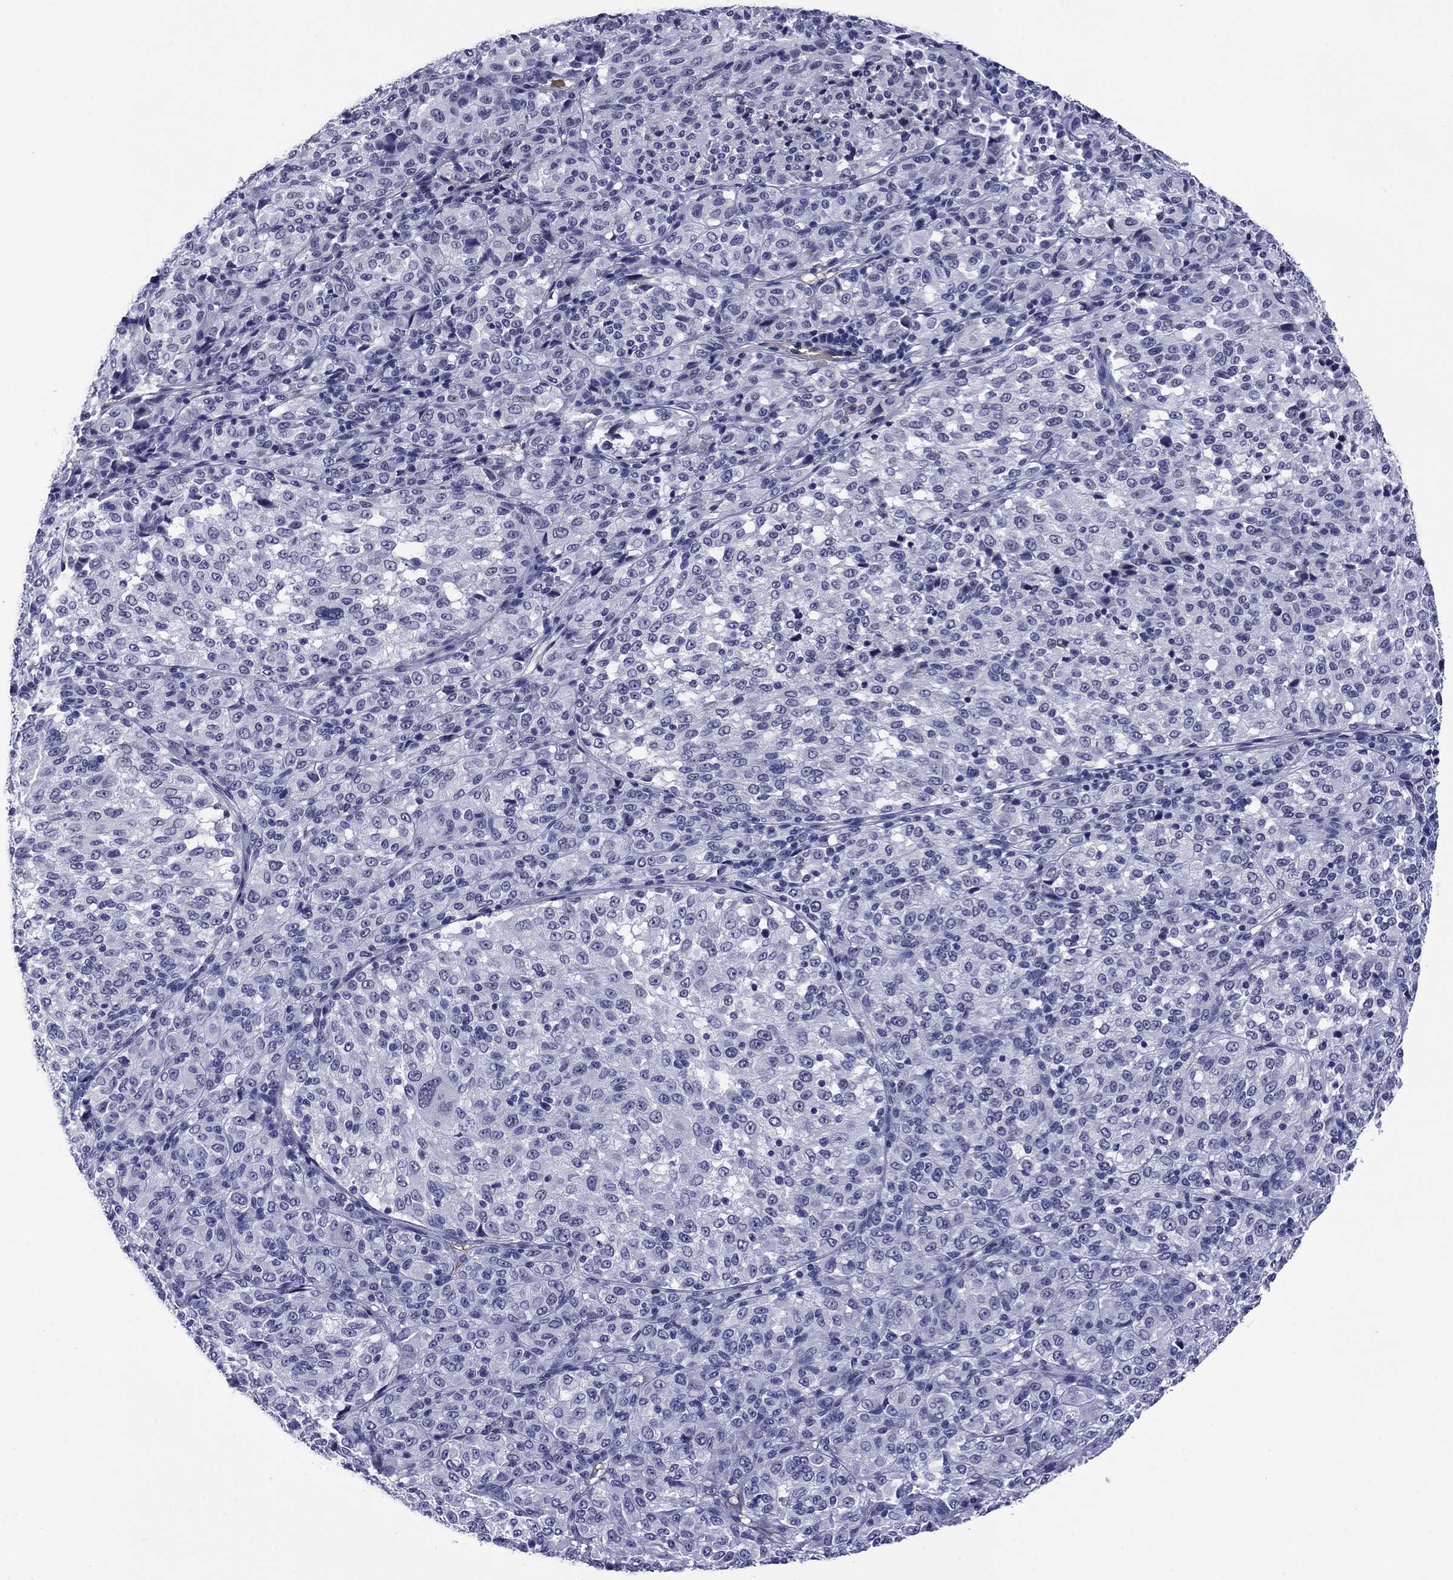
{"staining": {"intensity": "negative", "quantity": "none", "location": "none"}, "tissue": "melanoma", "cell_type": "Tumor cells", "image_type": "cancer", "snomed": [{"axis": "morphology", "description": "Malignant melanoma, Metastatic site"}, {"axis": "topography", "description": "Brain"}], "caption": "Immunohistochemistry (IHC) of melanoma displays no expression in tumor cells.", "gene": "APOA2", "patient": {"sex": "female", "age": 56}}